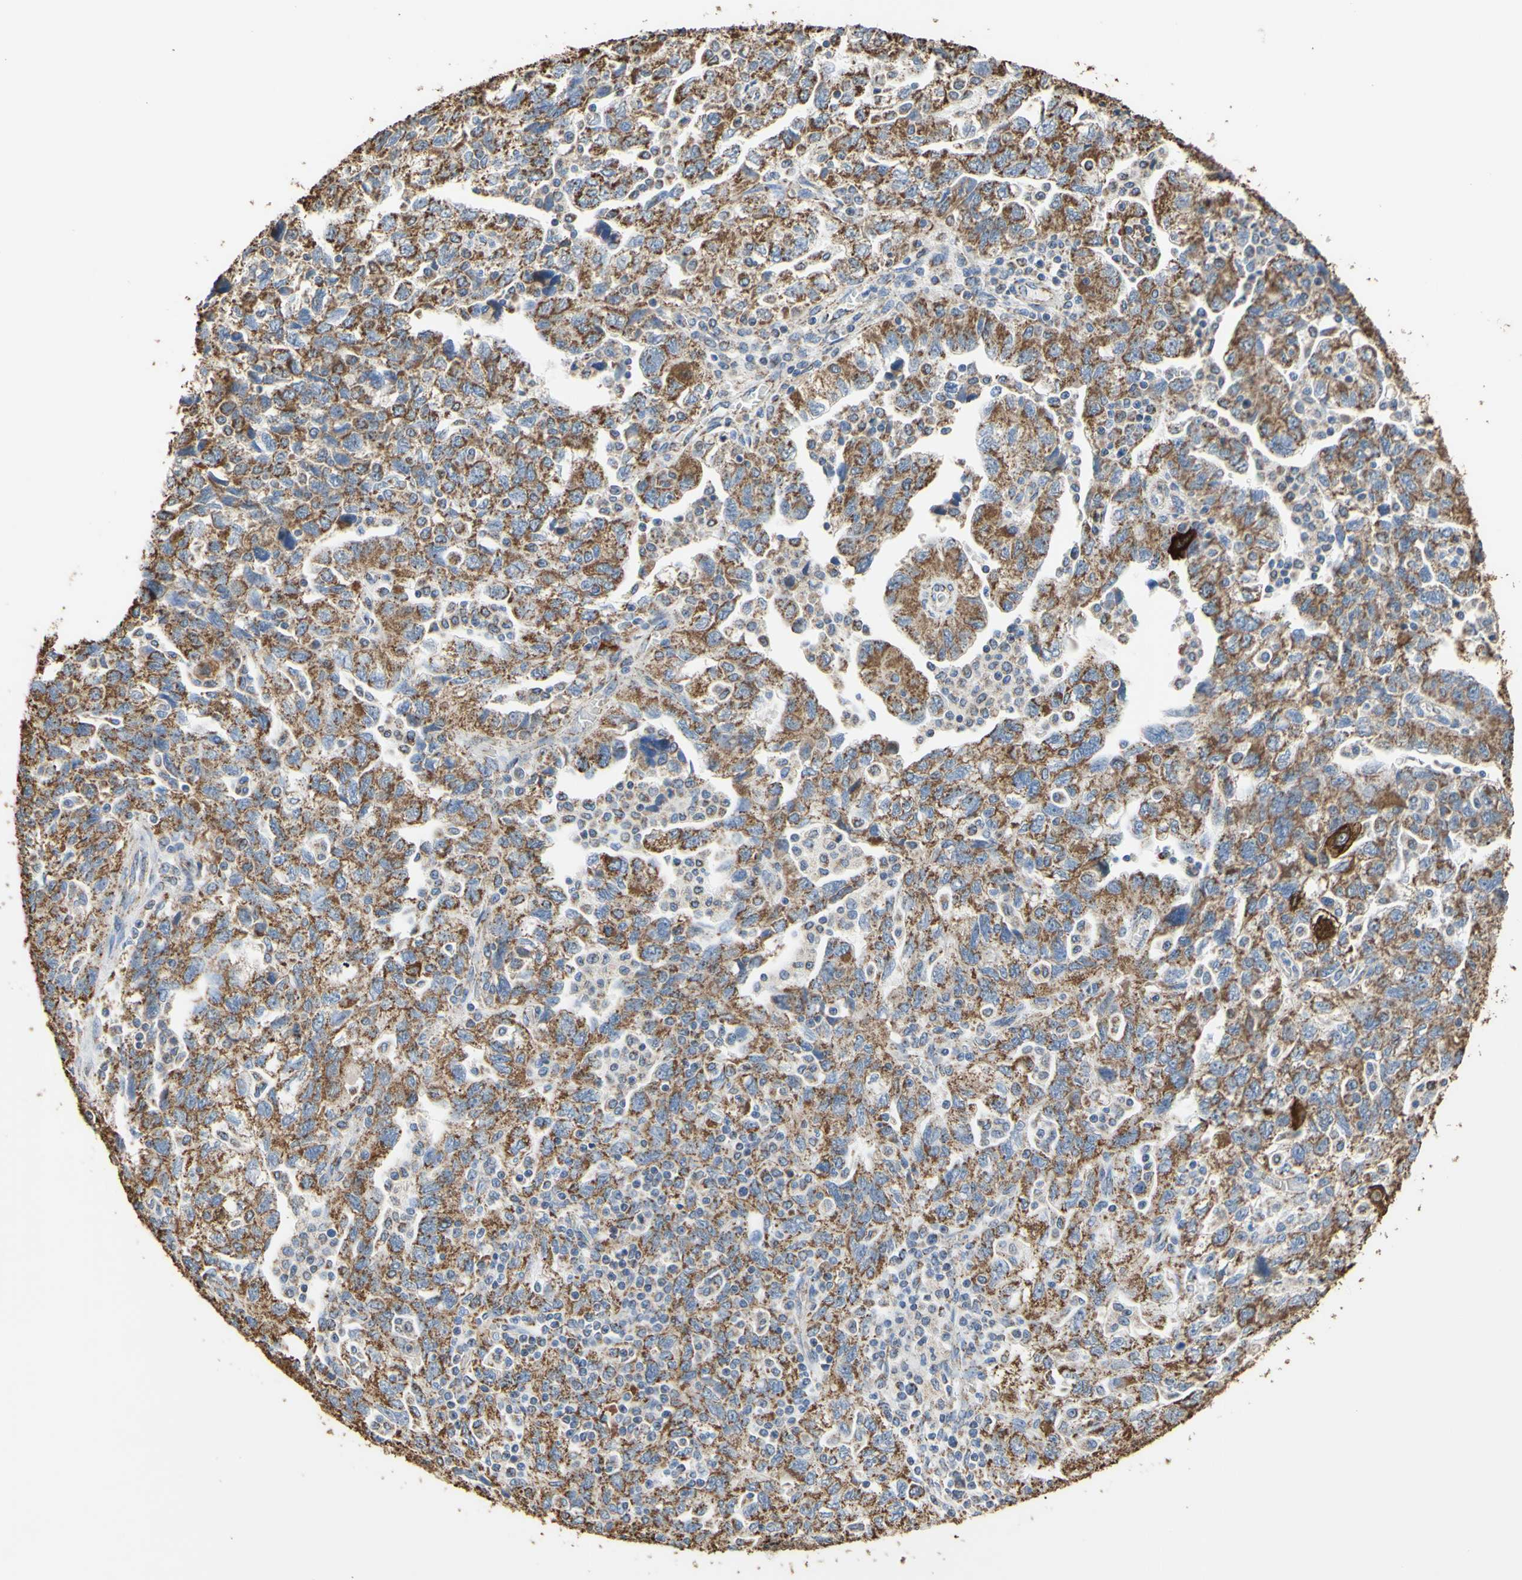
{"staining": {"intensity": "moderate", "quantity": "25%-75%", "location": "cytoplasmic/membranous"}, "tissue": "ovarian cancer", "cell_type": "Tumor cells", "image_type": "cancer", "snomed": [{"axis": "morphology", "description": "Carcinoma, NOS"}, {"axis": "morphology", "description": "Cystadenocarcinoma, serous, NOS"}, {"axis": "topography", "description": "Ovary"}], "caption": "DAB (3,3'-diaminobenzidine) immunohistochemical staining of human ovarian cancer reveals moderate cytoplasmic/membranous protein staining in about 25%-75% of tumor cells.", "gene": "CMKLR2", "patient": {"sex": "female", "age": 69}}